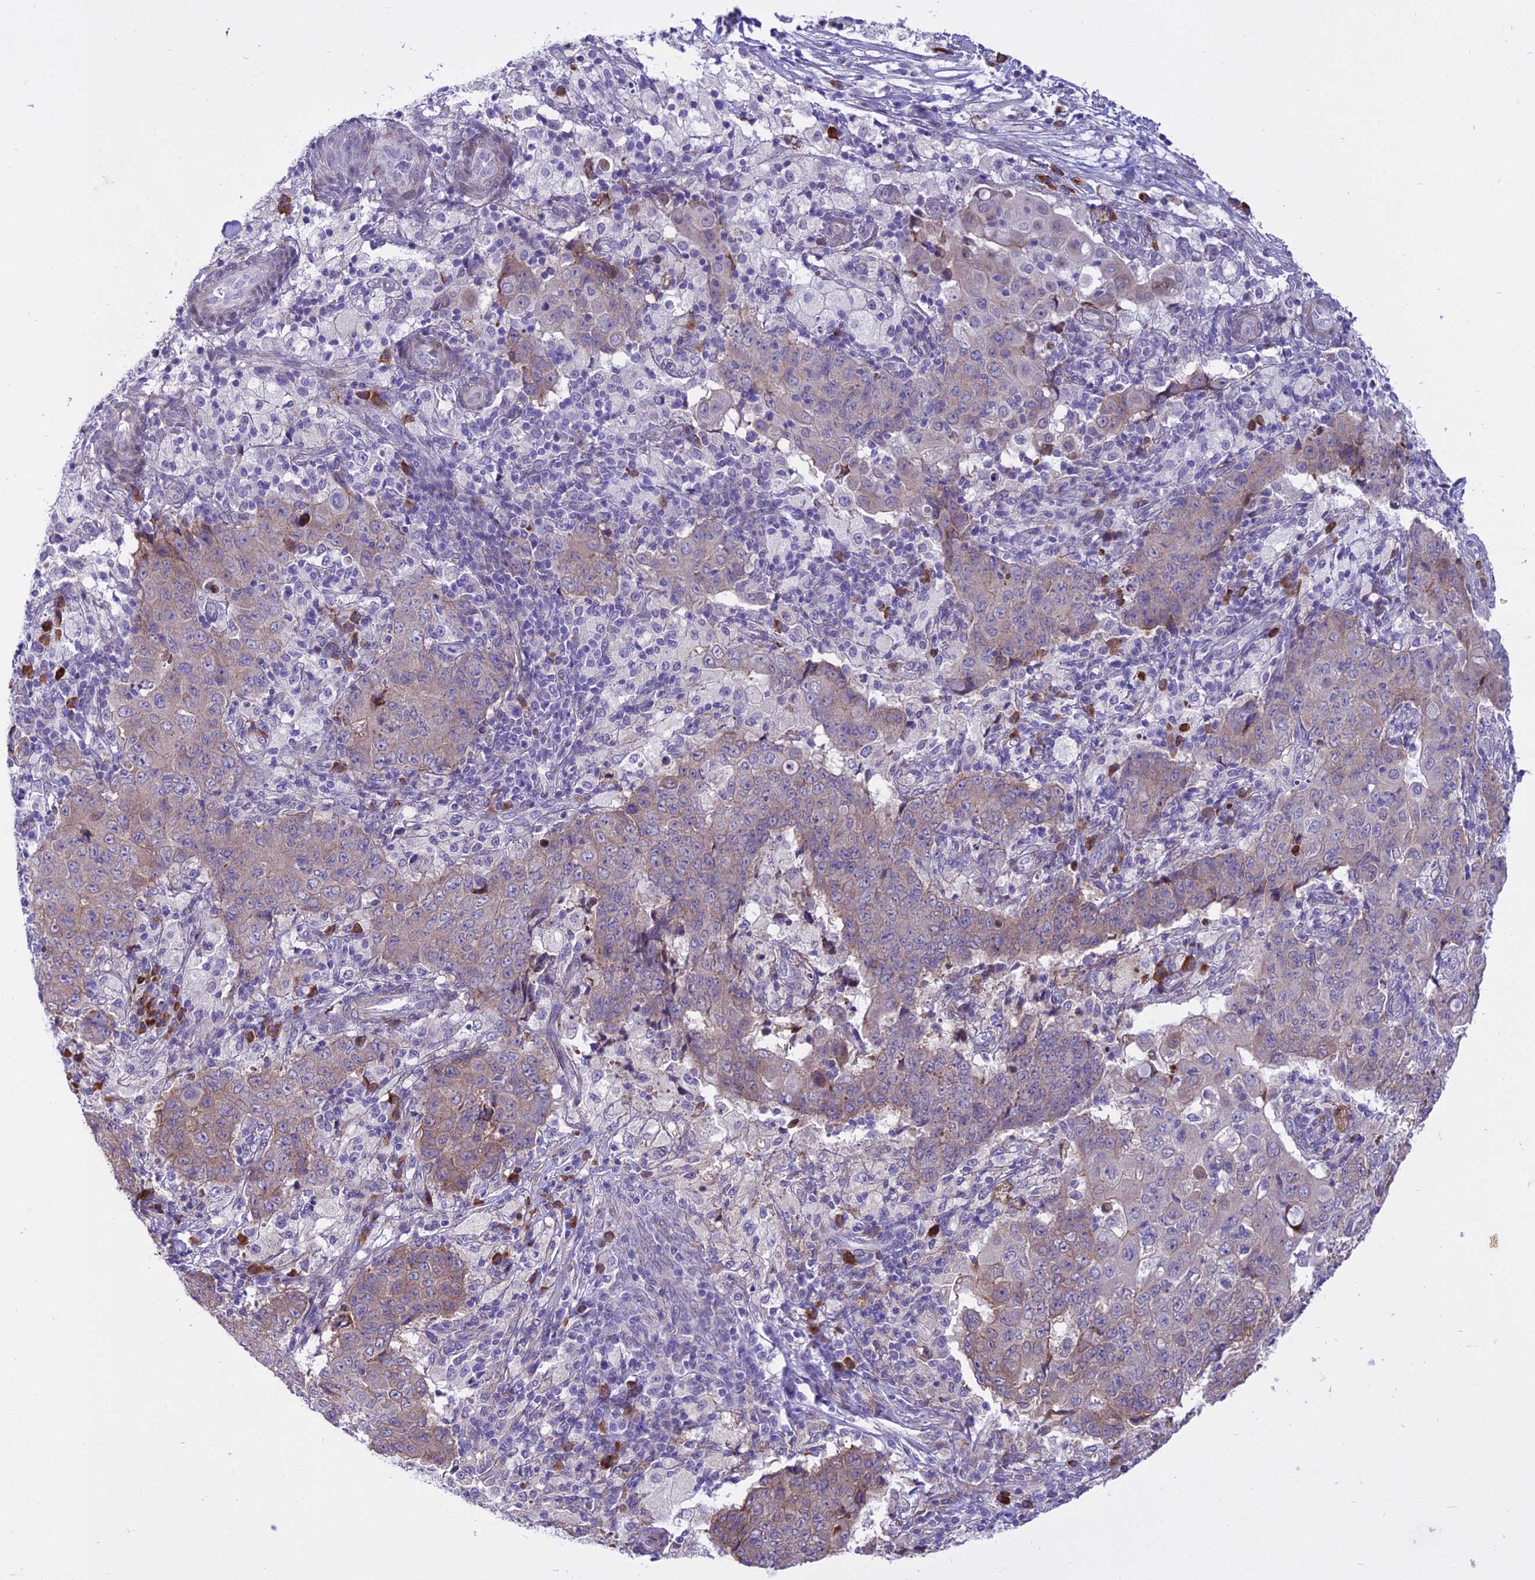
{"staining": {"intensity": "weak", "quantity": "<25%", "location": "cytoplasmic/membranous"}, "tissue": "ovarian cancer", "cell_type": "Tumor cells", "image_type": "cancer", "snomed": [{"axis": "morphology", "description": "Carcinoma, endometroid"}, {"axis": "topography", "description": "Ovary"}], "caption": "An image of endometroid carcinoma (ovarian) stained for a protein shows no brown staining in tumor cells. The staining is performed using DAB brown chromogen with nuclei counter-stained in using hematoxylin.", "gene": "NEURL2", "patient": {"sex": "female", "age": 42}}